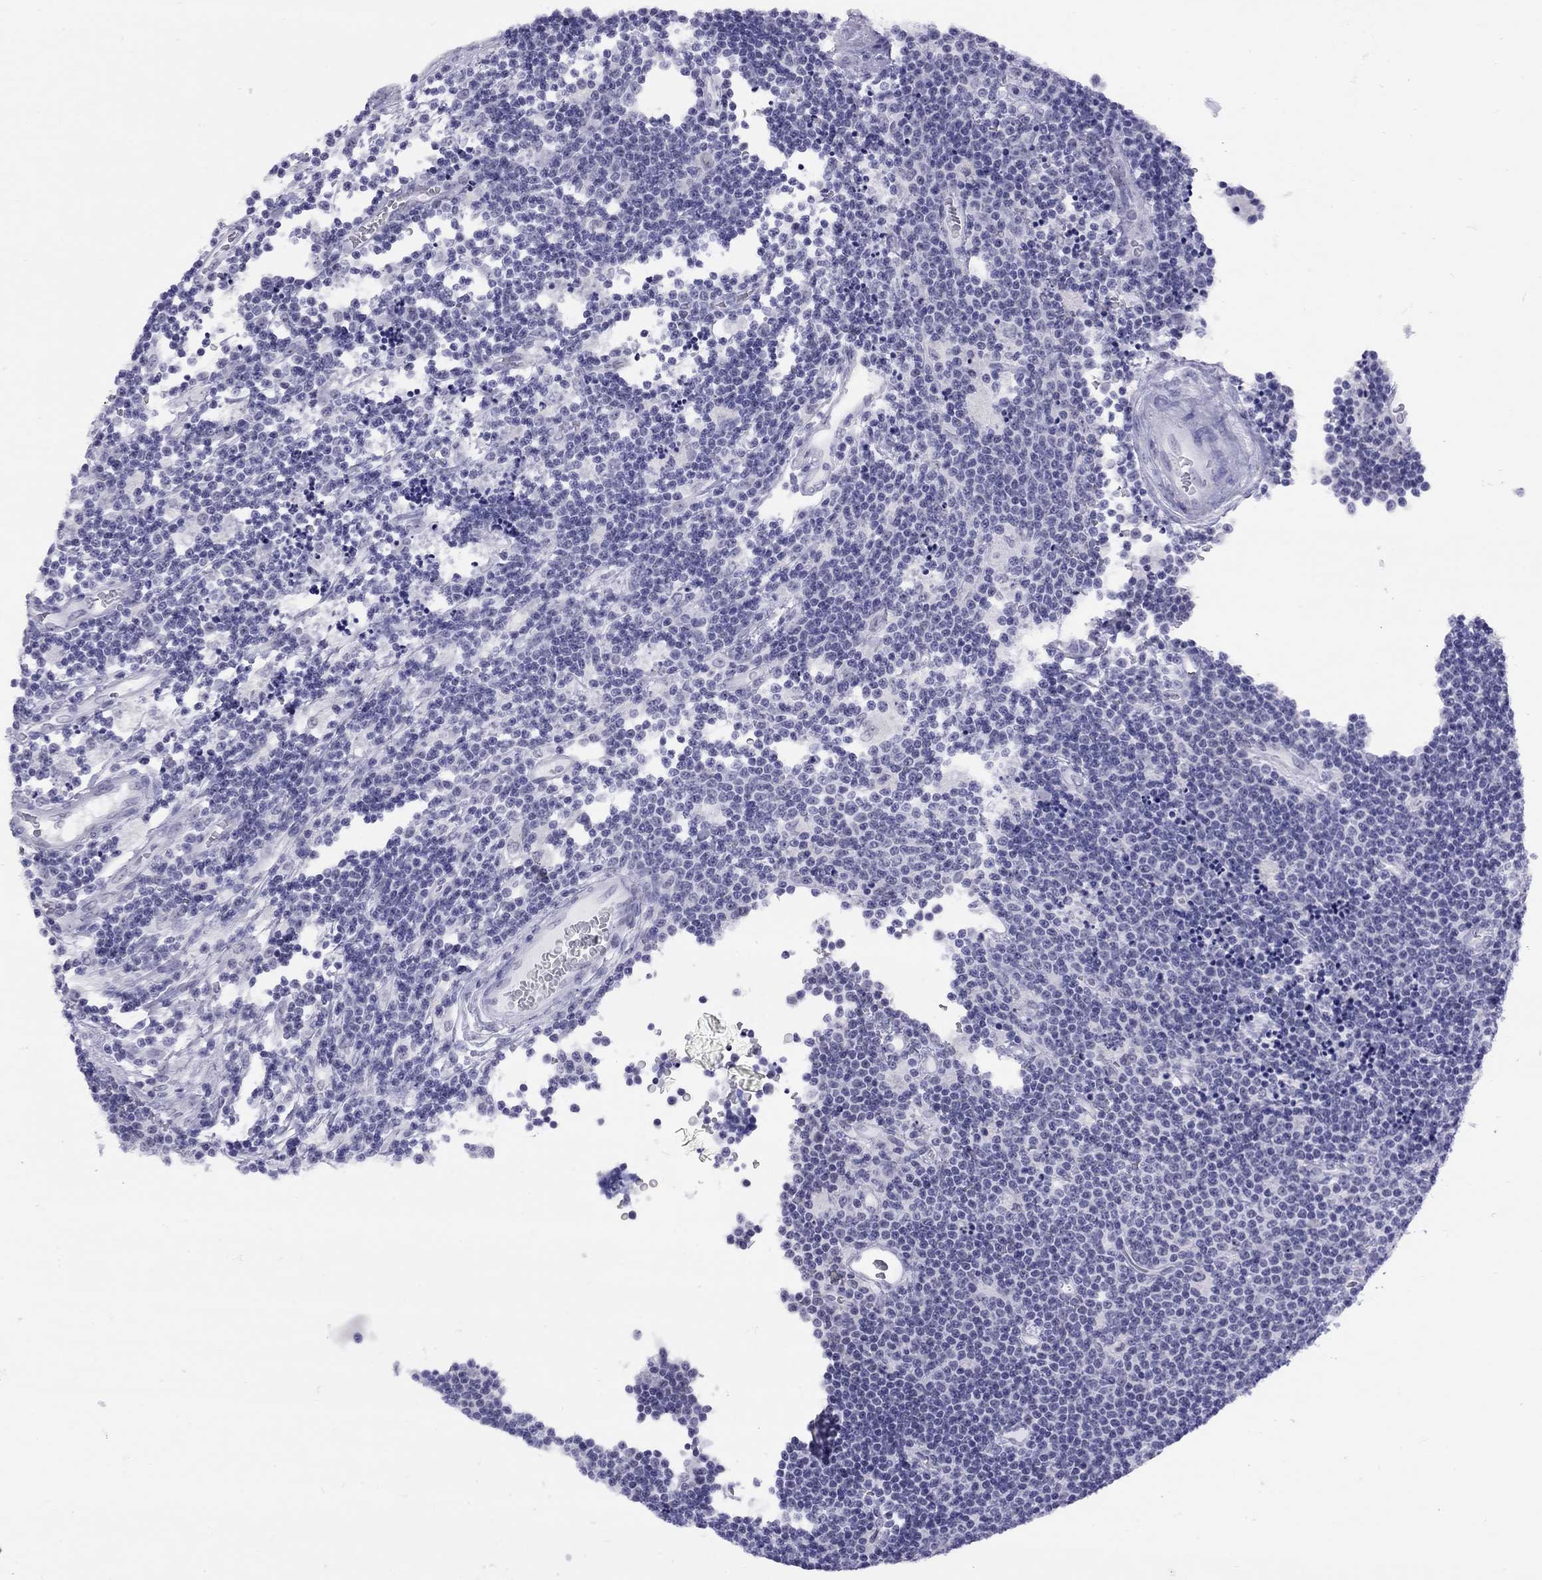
{"staining": {"intensity": "negative", "quantity": "none", "location": "none"}, "tissue": "lymphoma", "cell_type": "Tumor cells", "image_type": "cancer", "snomed": [{"axis": "morphology", "description": "Malignant lymphoma, non-Hodgkin's type, Low grade"}, {"axis": "topography", "description": "Brain"}], "caption": "Immunohistochemical staining of human malignant lymphoma, non-Hodgkin's type (low-grade) reveals no significant expression in tumor cells. (DAB (3,3'-diaminobenzidine) immunohistochemistry, high magnification).", "gene": "LYAR", "patient": {"sex": "female", "age": 66}}